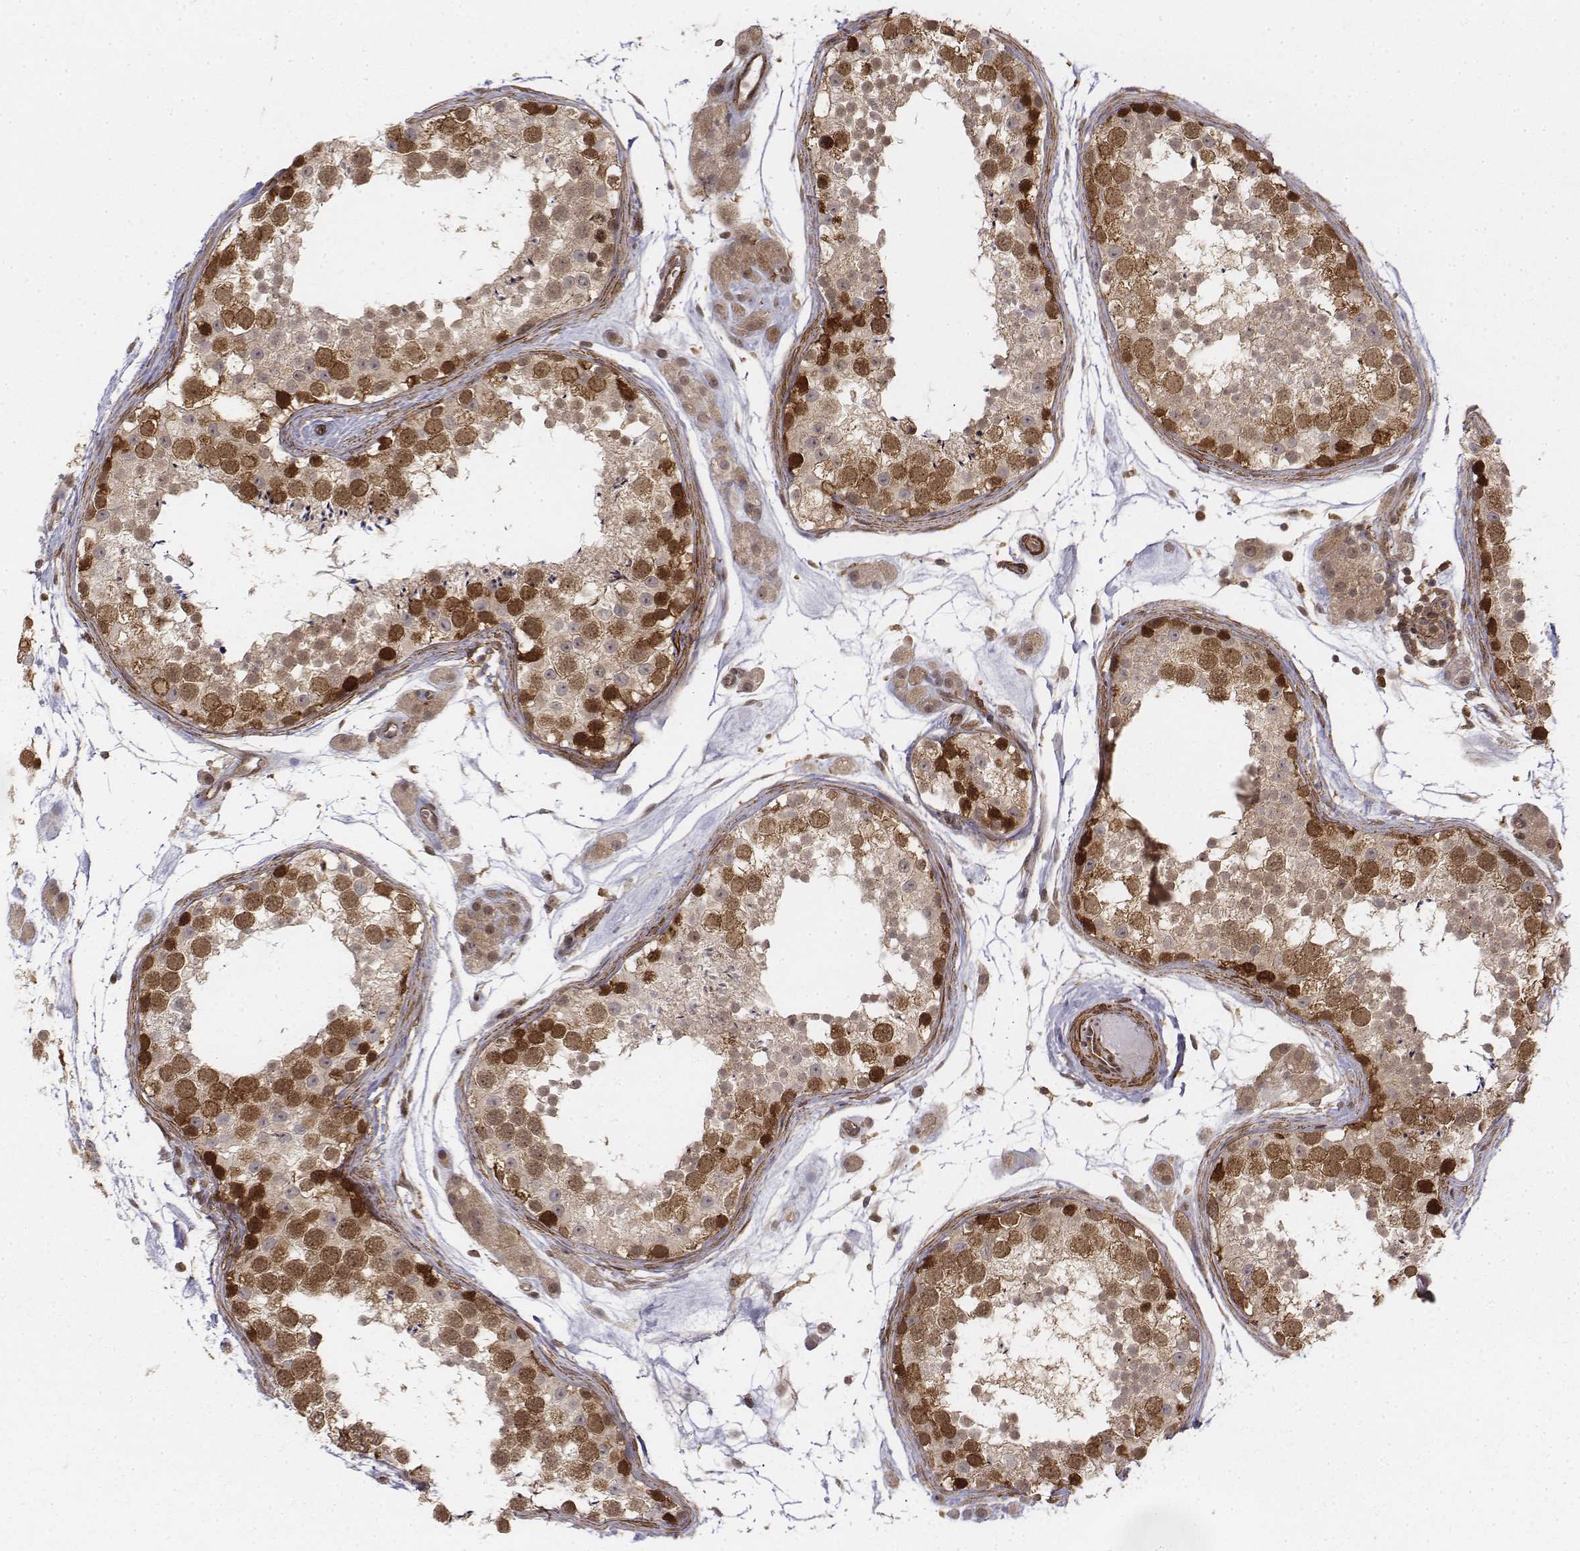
{"staining": {"intensity": "strong", "quantity": "25%-75%", "location": "cytoplasmic/membranous"}, "tissue": "testis", "cell_type": "Cells in seminiferous ducts", "image_type": "normal", "snomed": [{"axis": "morphology", "description": "Normal tissue, NOS"}, {"axis": "topography", "description": "Testis"}], "caption": "A high amount of strong cytoplasmic/membranous positivity is seen in about 25%-75% of cells in seminiferous ducts in normal testis.", "gene": "ZFYVE19", "patient": {"sex": "male", "age": 41}}